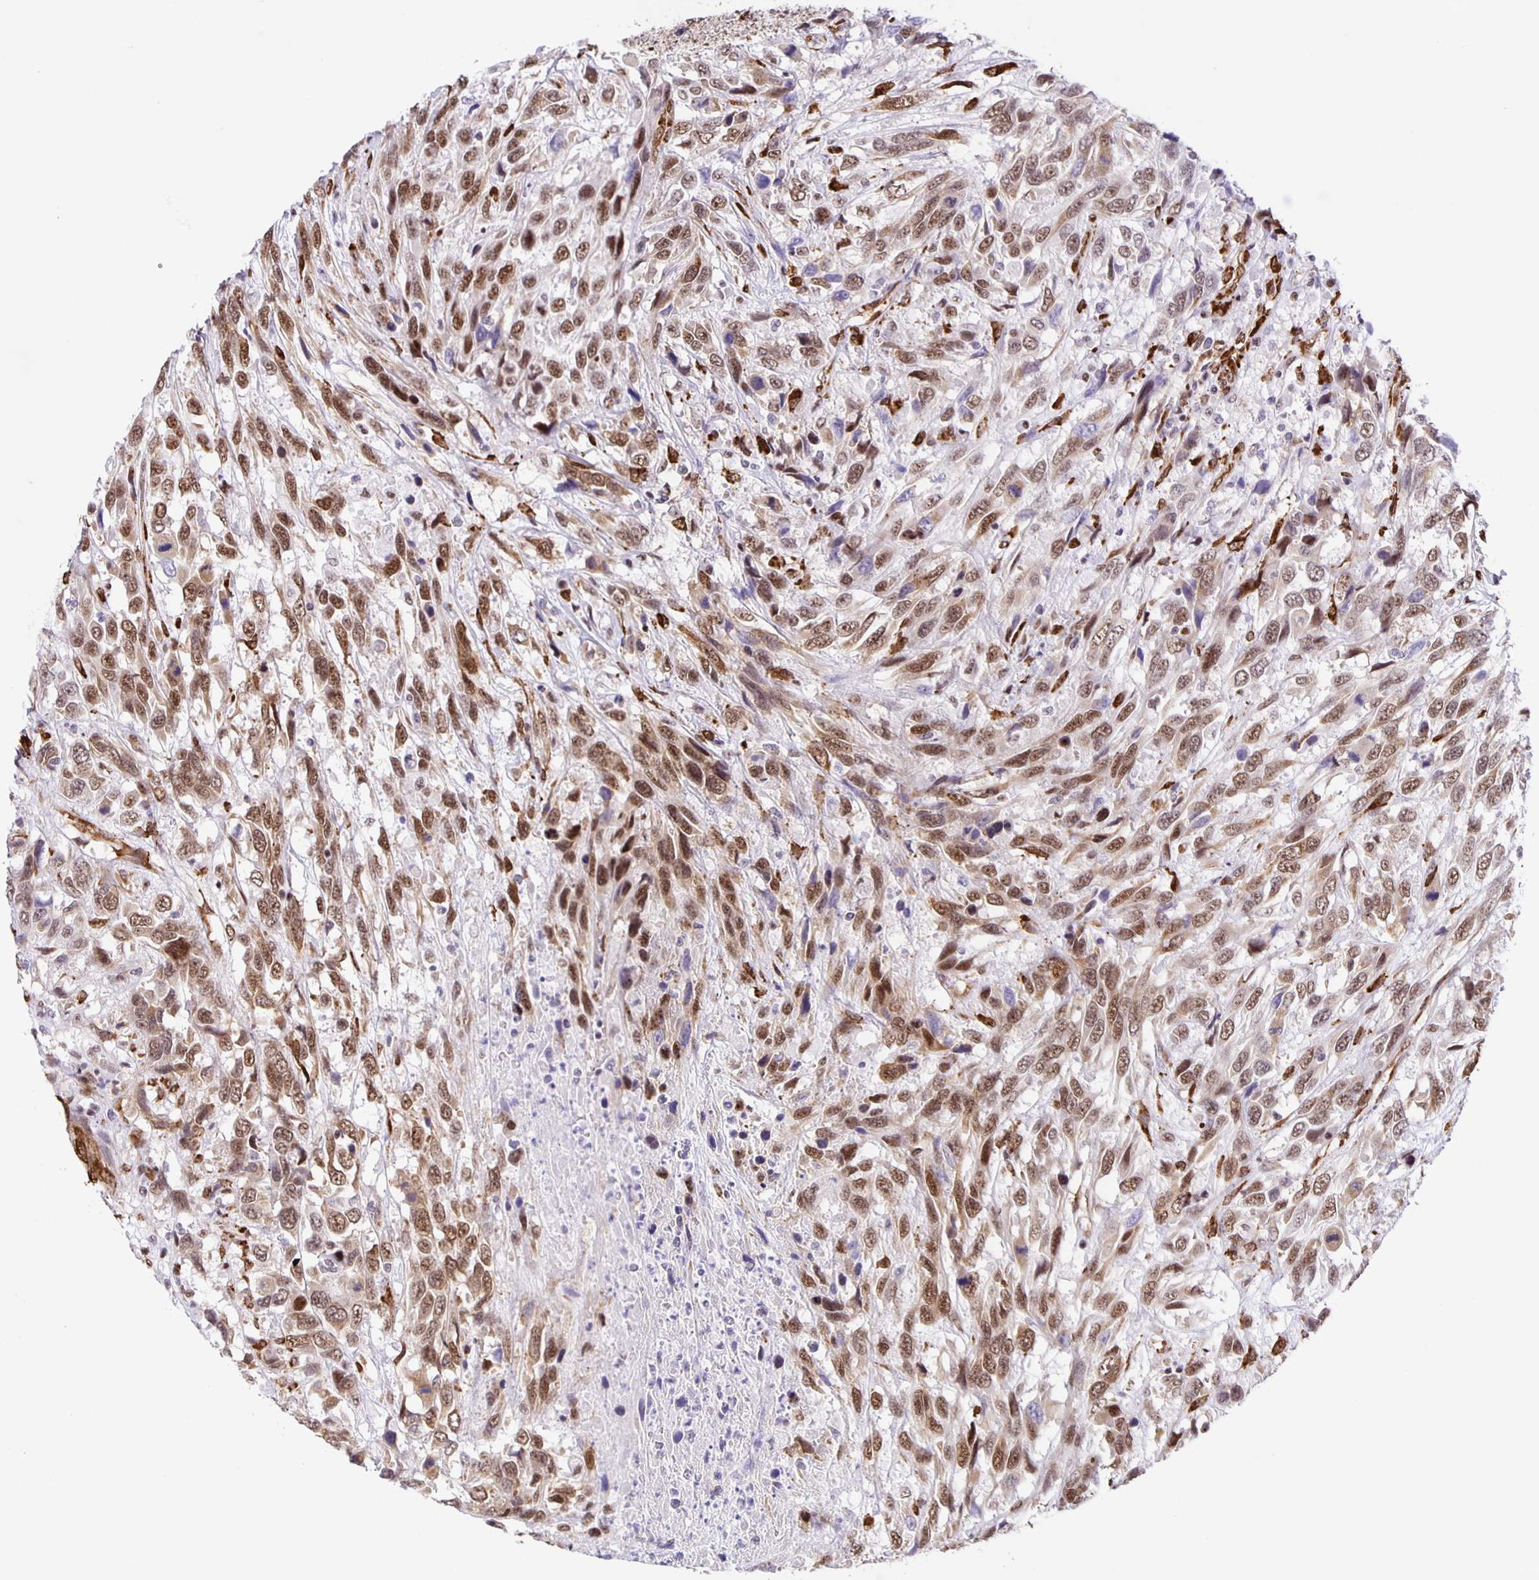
{"staining": {"intensity": "moderate", "quantity": ">75%", "location": "nuclear"}, "tissue": "urothelial cancer", "cell_type": "Tumor cells", "image_type": "cancer", "snomed": [{"axis": "morphology", "description": "Urothelial carcinoma, High grade"}, {"axis": "topography", "description": "Urinary bladder"}], "caption": "The photomicrograph exhibits staining of urothelial carcinoma (high-grade), revealing moderate nuclear protein positivity (brown color) within tumor cells. The staining is performed using DAB (3,3'-diaminobenzidine) brown chromogen to label protein expression. The nuclei are counter-stained blue using hematoxylin.", "gene": "ZRANB2", "patient": {"sex": "female", "age": 70}}